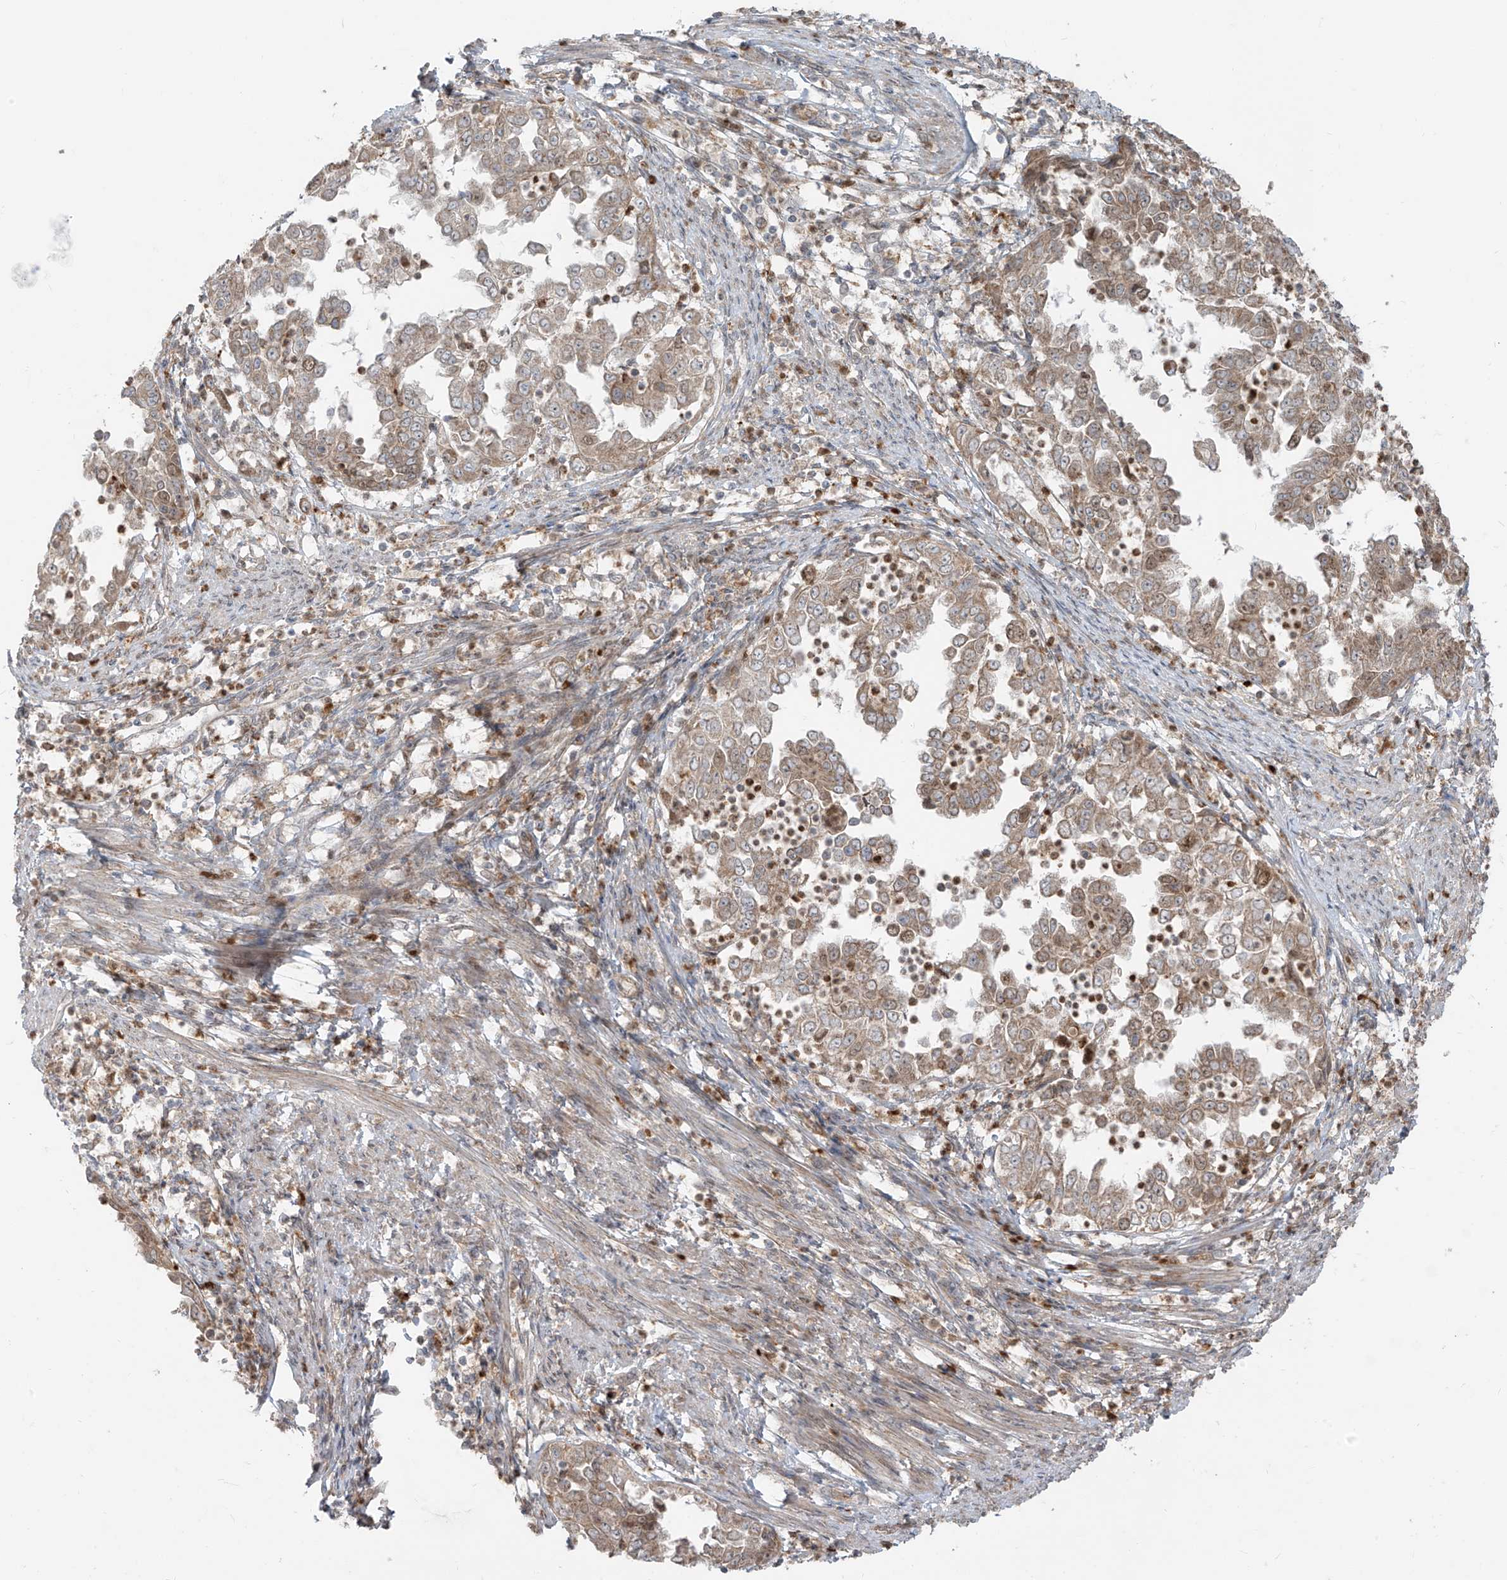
{"staining": {"intensity": "moderate", "quantity": ">75%", "location": "cytoplasmic/membranous"}, "tissue": "endometrial cancer", "cell_type": "Tumor cells", "image_type": "cancer", "snomed": [{"axis": "morphology", "description": "Adenocarcinoma, NOS"}, {"axis": "topography", "description": "Endometrium"}], "caption": "Endometrial cancer (adenocarcinoma) stained with immunohistochemistry (IHC) shows moderate cytoplasmic/membranous positivity in about >75% of tumor cells. The protein of interest is stained brown, and the nuclei are stained in blue (DAB (3,3'-diaminobenzidine) IHC with brightfield microscopy, high magnification).", "gene": "PDE11A", "patient": {"sex": "female", "age": 85}}